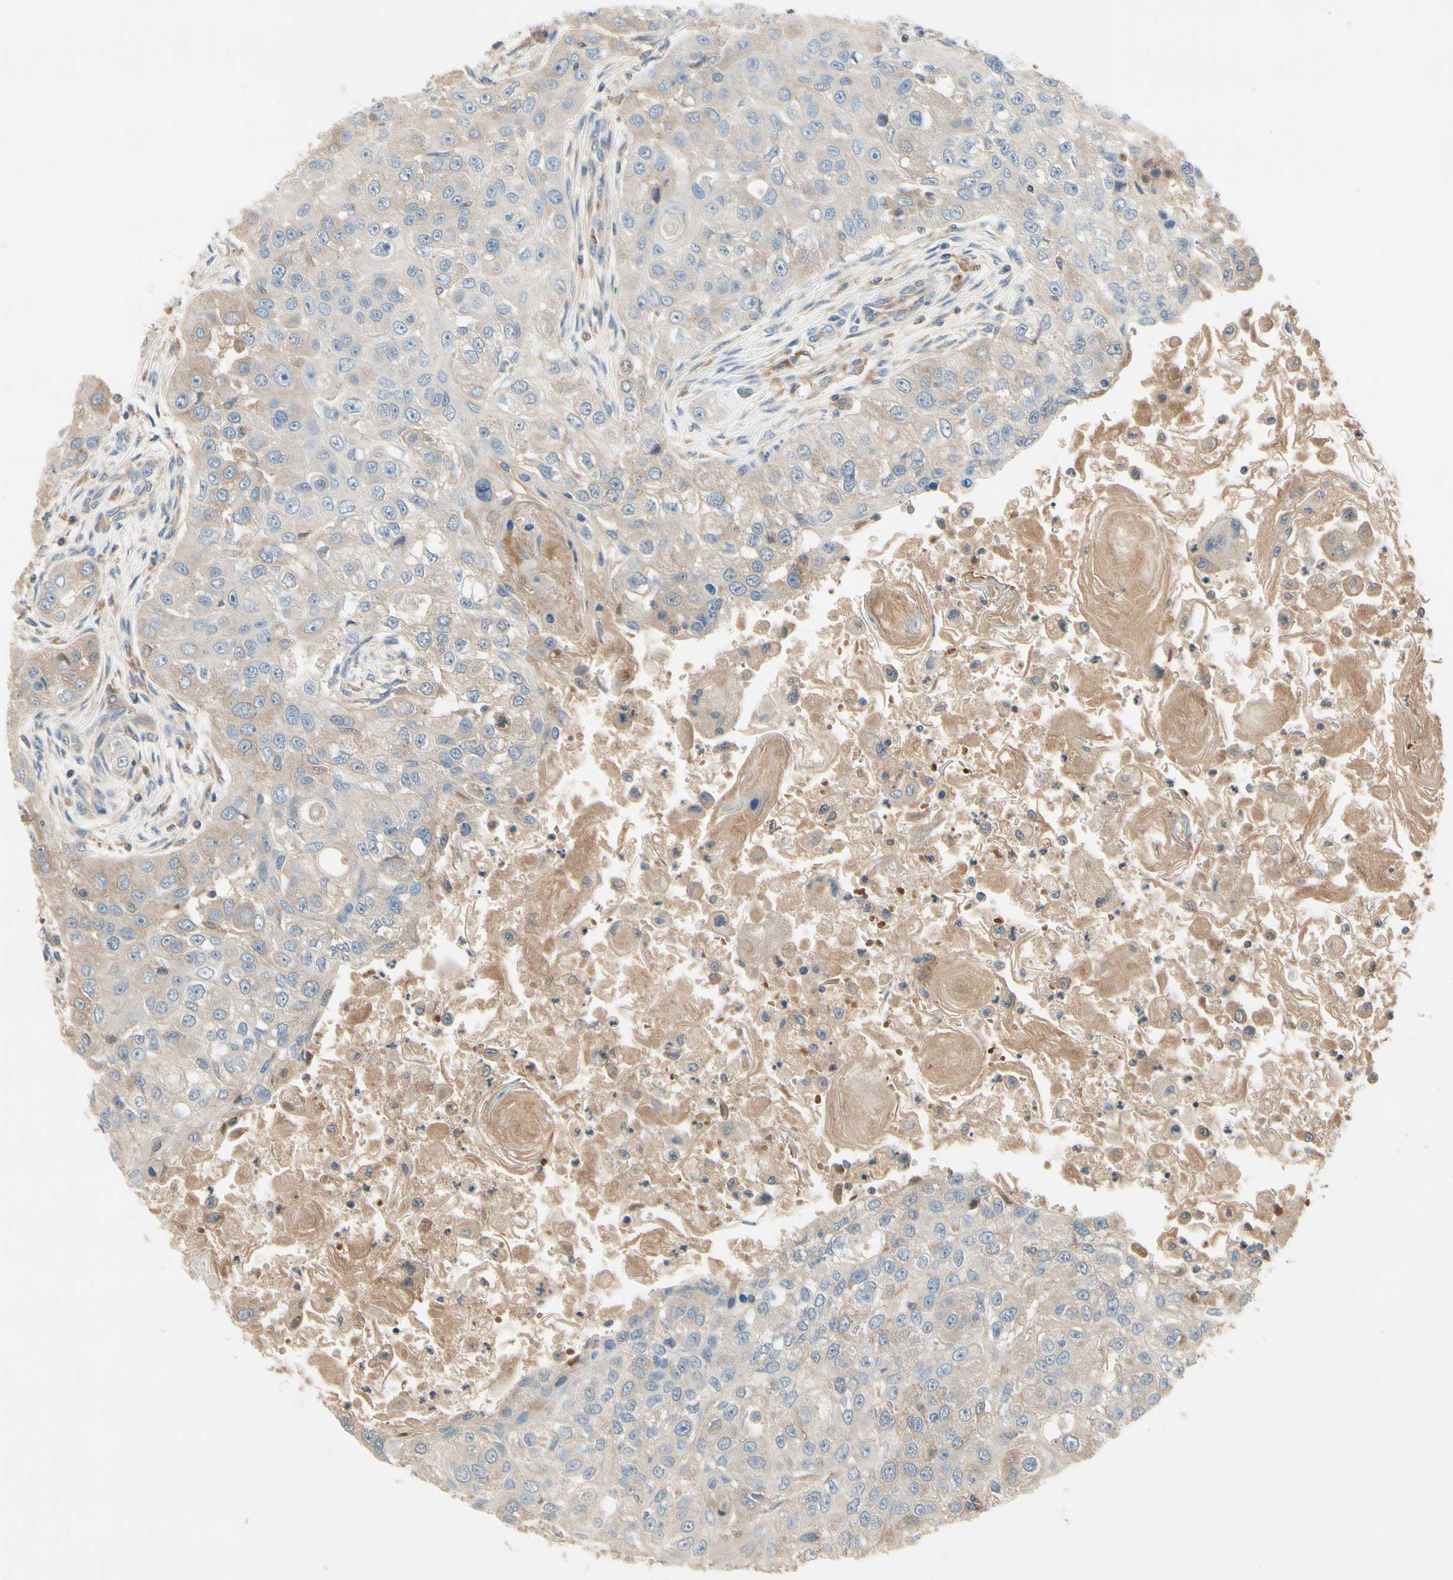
{"staining": {"intensity": "weak", "quantity": "25%-75%", "location": "cytoplasmic/membranous"}, "tissue": "head and neck cancer", "cell_type": "Tumor cells", "image_type": "cancer", "snomed": [{"axis": "morphology", "description": "Normal tissue, NOS"}, {"axis": "morphology", "description": "Squamous cell carcinoma, NOS"}, {"axis": "topography", "description": "Skeletal muscle"}, {"axis": "topography", "description": "Head-Neck"}], "caption": "A high-resolution histopathology image shows immunohistochemistry staining of head and neck cancer (squamous cell carcinoma), which demonstrates weak cytoplasmic/membranous staining in about 25%-75% of tumor cells.", "gene": "IL1RL1", "patient": {"sex": "male", "age": 51}}